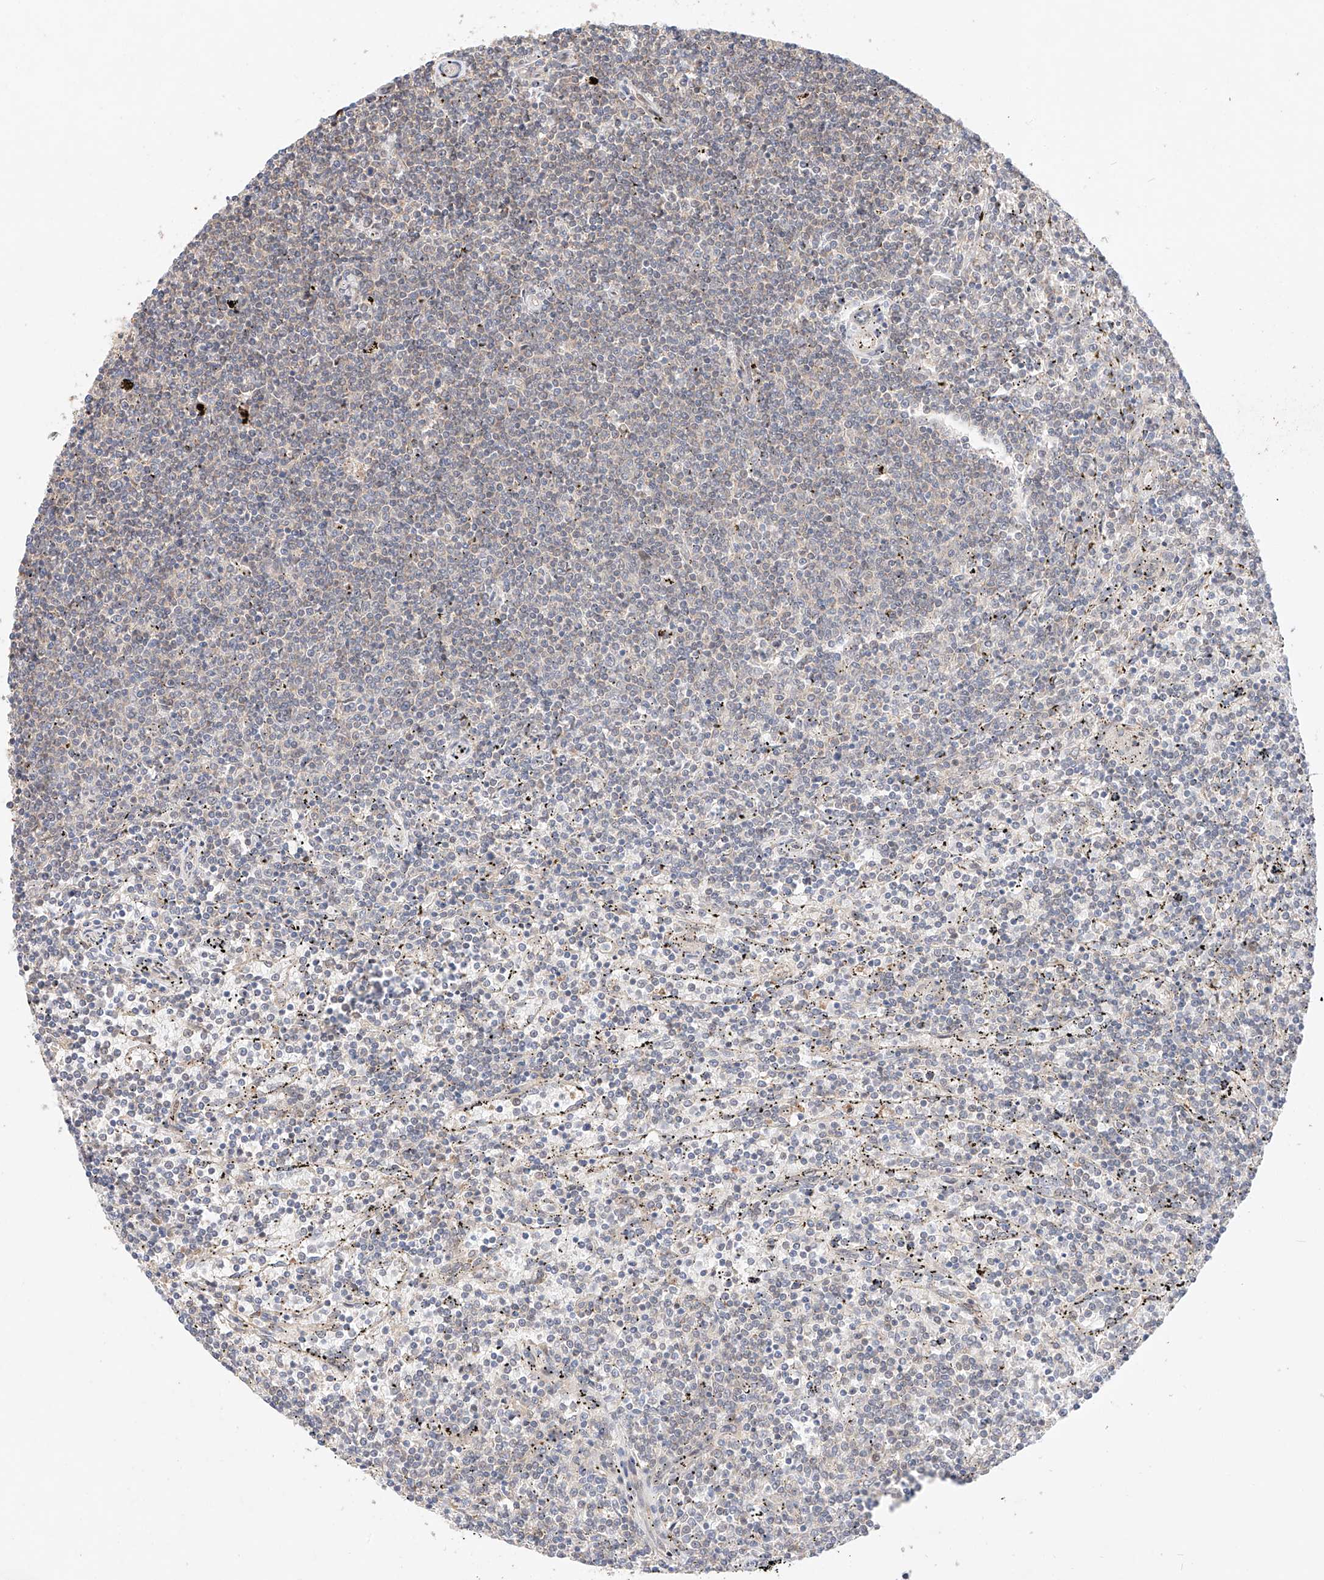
{"staining": {"intensity": "negative", "quantity": "none", "location": "none"}, "tissue": "lymphoma", "cell_type": "Tumor cells", "image_type": "cancer", "snomed": [{"axis": "morphology", "description": "Malignant lymphoma, non-Hodgkin's type, Low grade"}, {"axis": "topography", "description": "Spleen"}], "caption": "A photomicrograph of lymphoma stained for a protein shows no brown staining in tumor cells.", "gene": "GCNT1", "patient": {"sex": "female", "age": 50}}